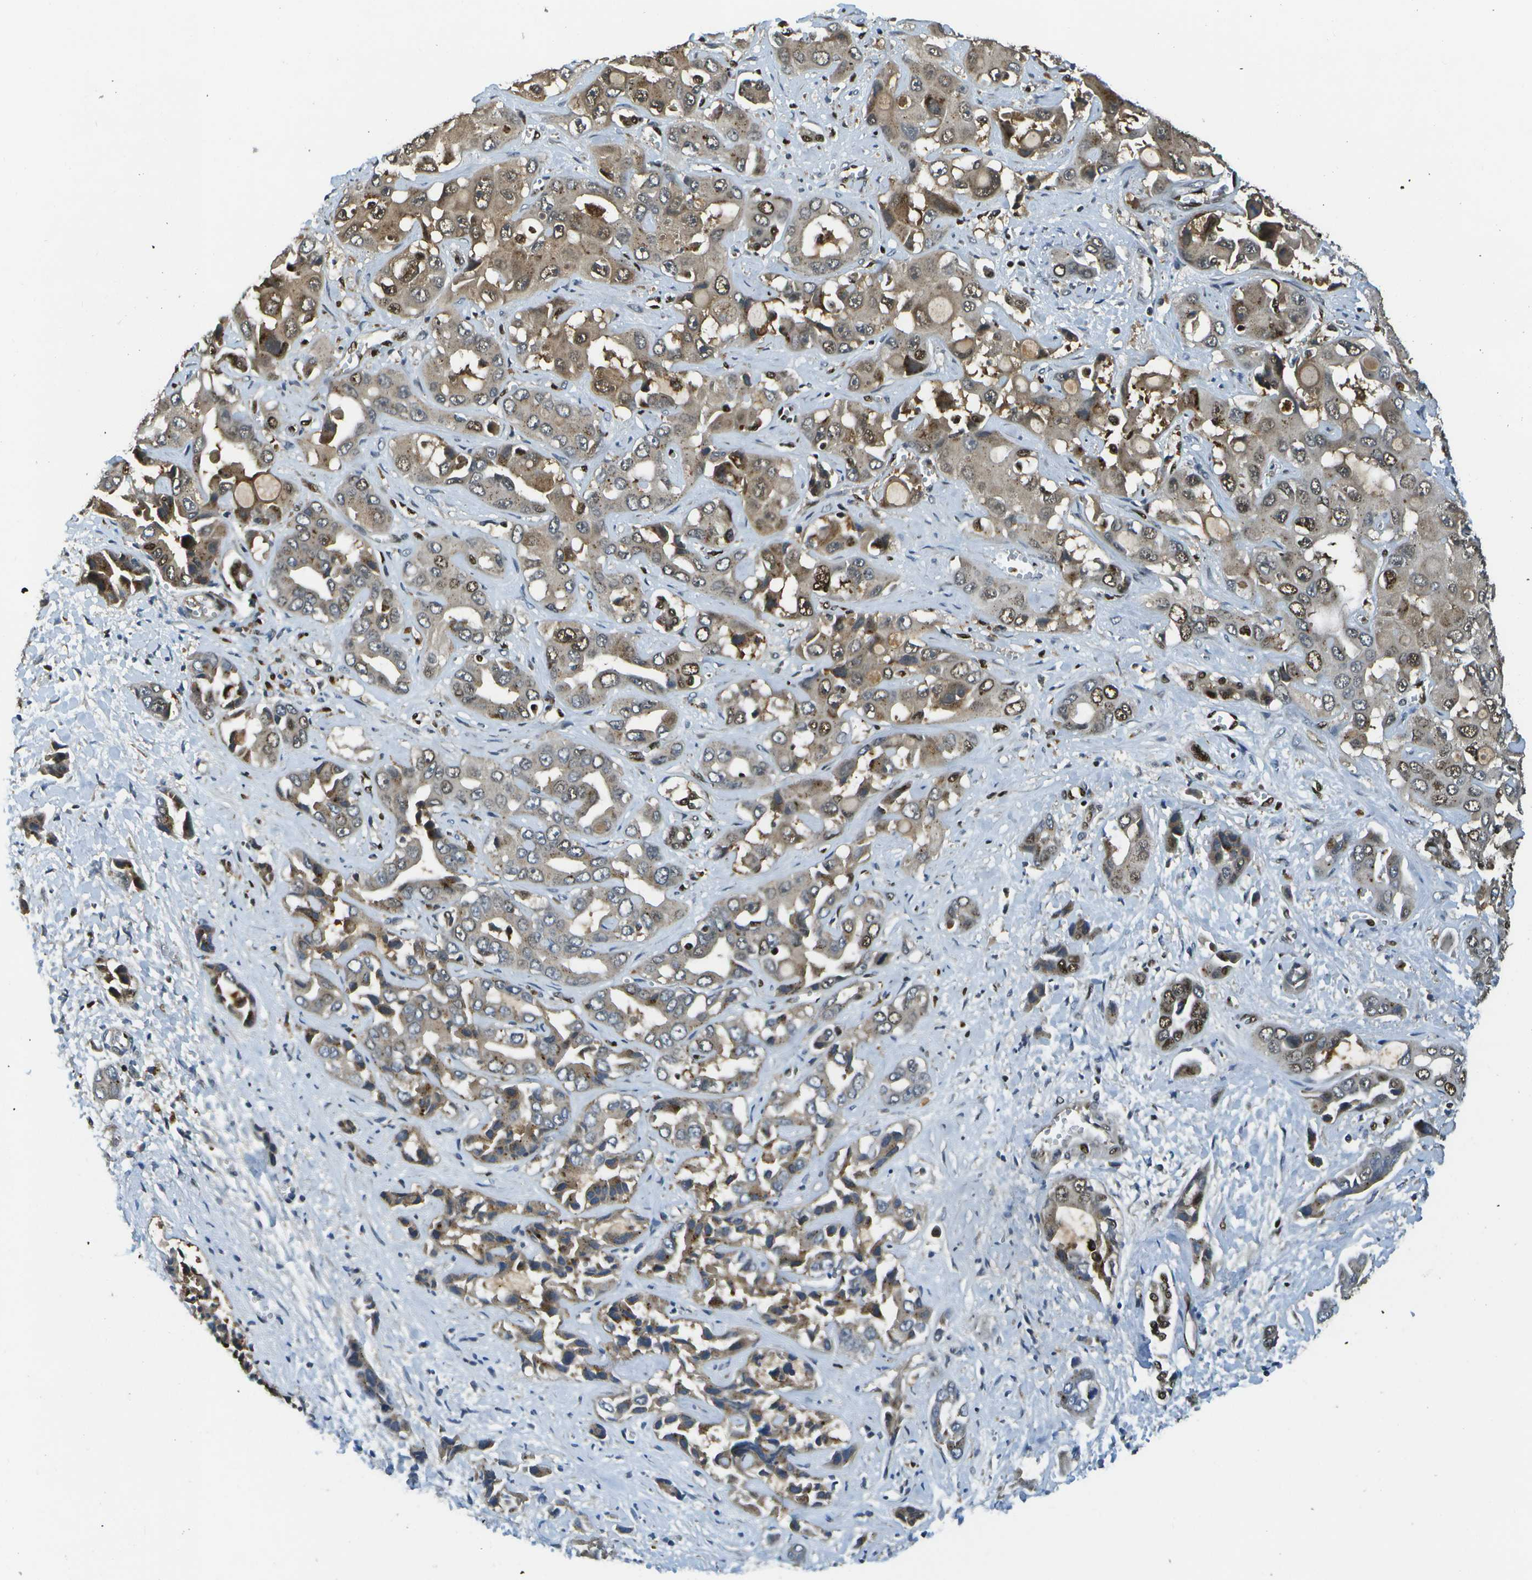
{"staining": {"intensity": "moderate", "quantity": "25%-75%", "location": "cytoplasmic/membranous,nuclear"}, "tissue": "liver cancer", "cell_type": "Tumor cells", "image_type": "cancer", "snomed": [{"axis": "morphology", "description": "Cholangiocarcinoma"}, {"axis": "topography", "description": "Liver"}], "caption": "Immunohistochemical staining of human liver cancer exhibits medium levels of moderate cytoplasmic/membranous and nuclear protein staining in about 25%-75% of tumor cells.", "gene": "GANC", "patient": {"sex": "female", "age": 52}}